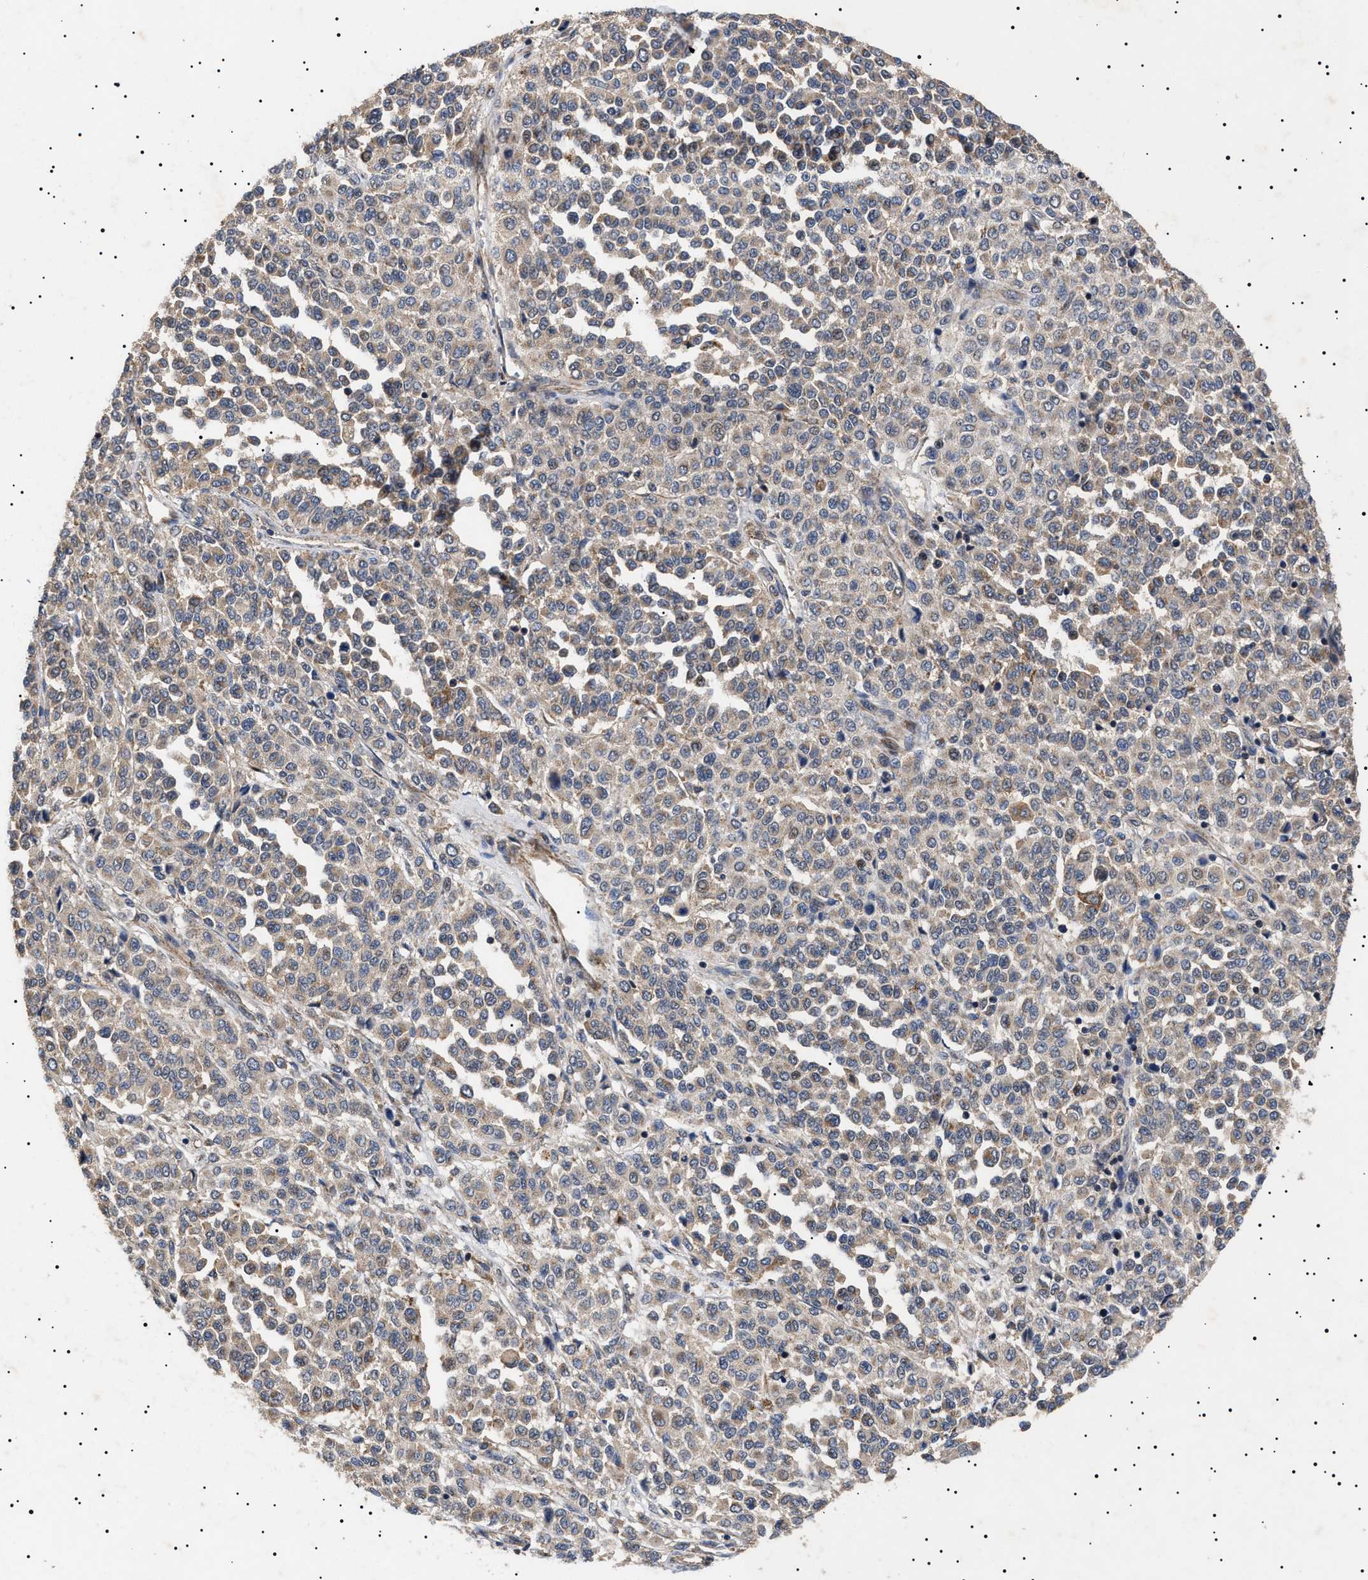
{"staining": {"intensity": "weak", "quantity": ">75%", "location": "cytoplasmic/membranous"}, "tissue": "melanoma", "cell_type": "Tumor cells", "image_type": "cancer", "snomed": [{"axis": "morphology", "description": "Malignant melanoma, Metastatic site"}, {"axis": "topography", "description": "Pancreas"}], "caption": "Malignant melanoma (metastatic site) was stained to show a protein in brown. There is low levels of weak cytoplasmic/membranous expression in approximately >75% of tumor cells. The staining was performed using DAB to visualize the protein expression in brown, while the nuclei were stained in blue with hematoxylin (Magnification: 20x).", "gene": "RAB34", "patient": {"sex": "female", "age": 30}}